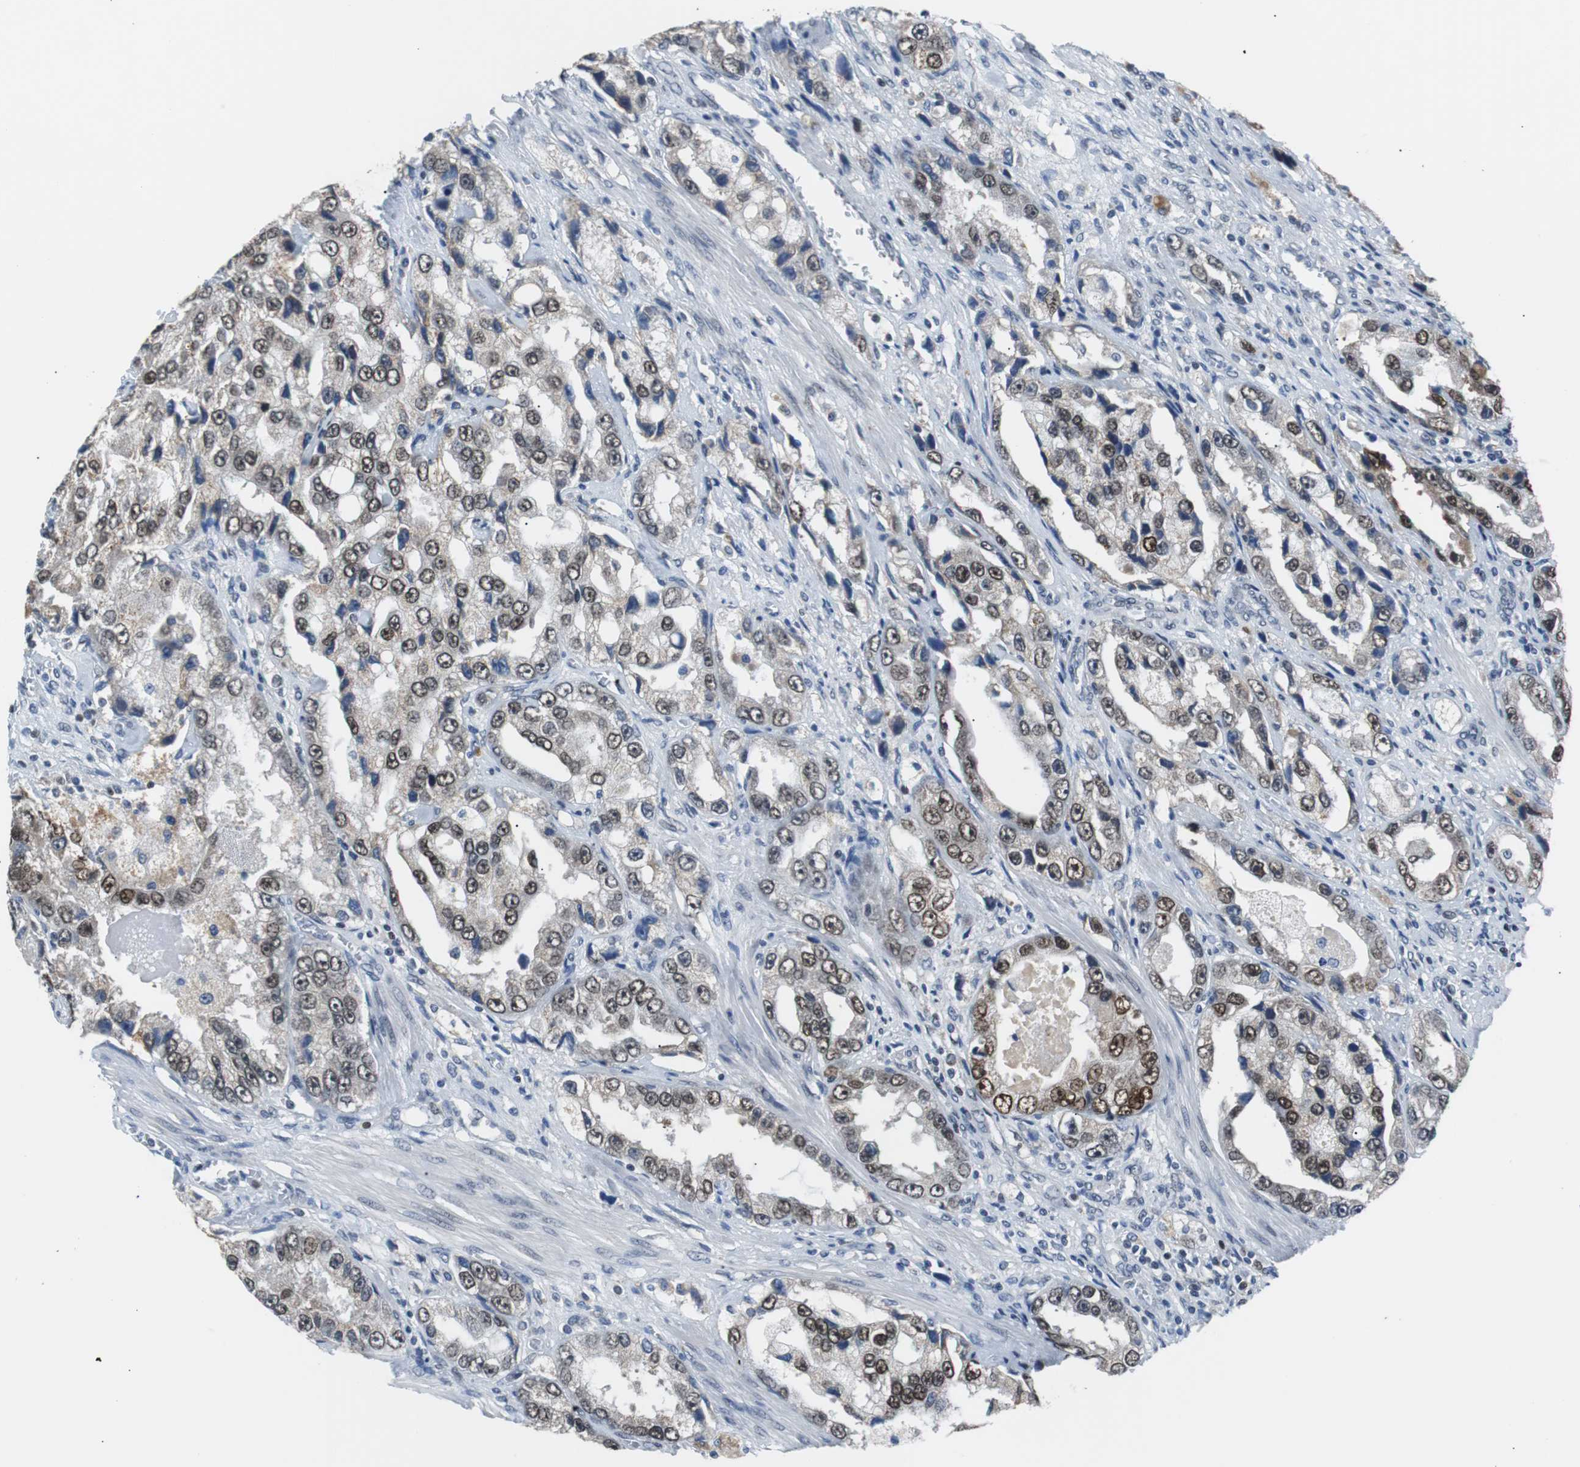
{"staining": {"intensity": "strong", "quantity": "25%-75%", "location": "nuclear"}, "tissue": "prostate cancer", "cell_type": "Tumor cells", "image_type": "cancer", "snomed": [{"axis": "morphology", "description": "Adenocarcinoma, High grade"}, {"axis": "topography", "description": "Prostate"}], "caption": "Protein expression analysis of human prostate cancer (adenocarcinoma (high-grade)) reveals strong nuclear expression in about 25%-75% of tumor cells. Immunohistochemistry stains the protein of interest in brown and the nuclei are stained blue.", "gene": "USP28", "patient": {"sex": "male", "age": 63}}